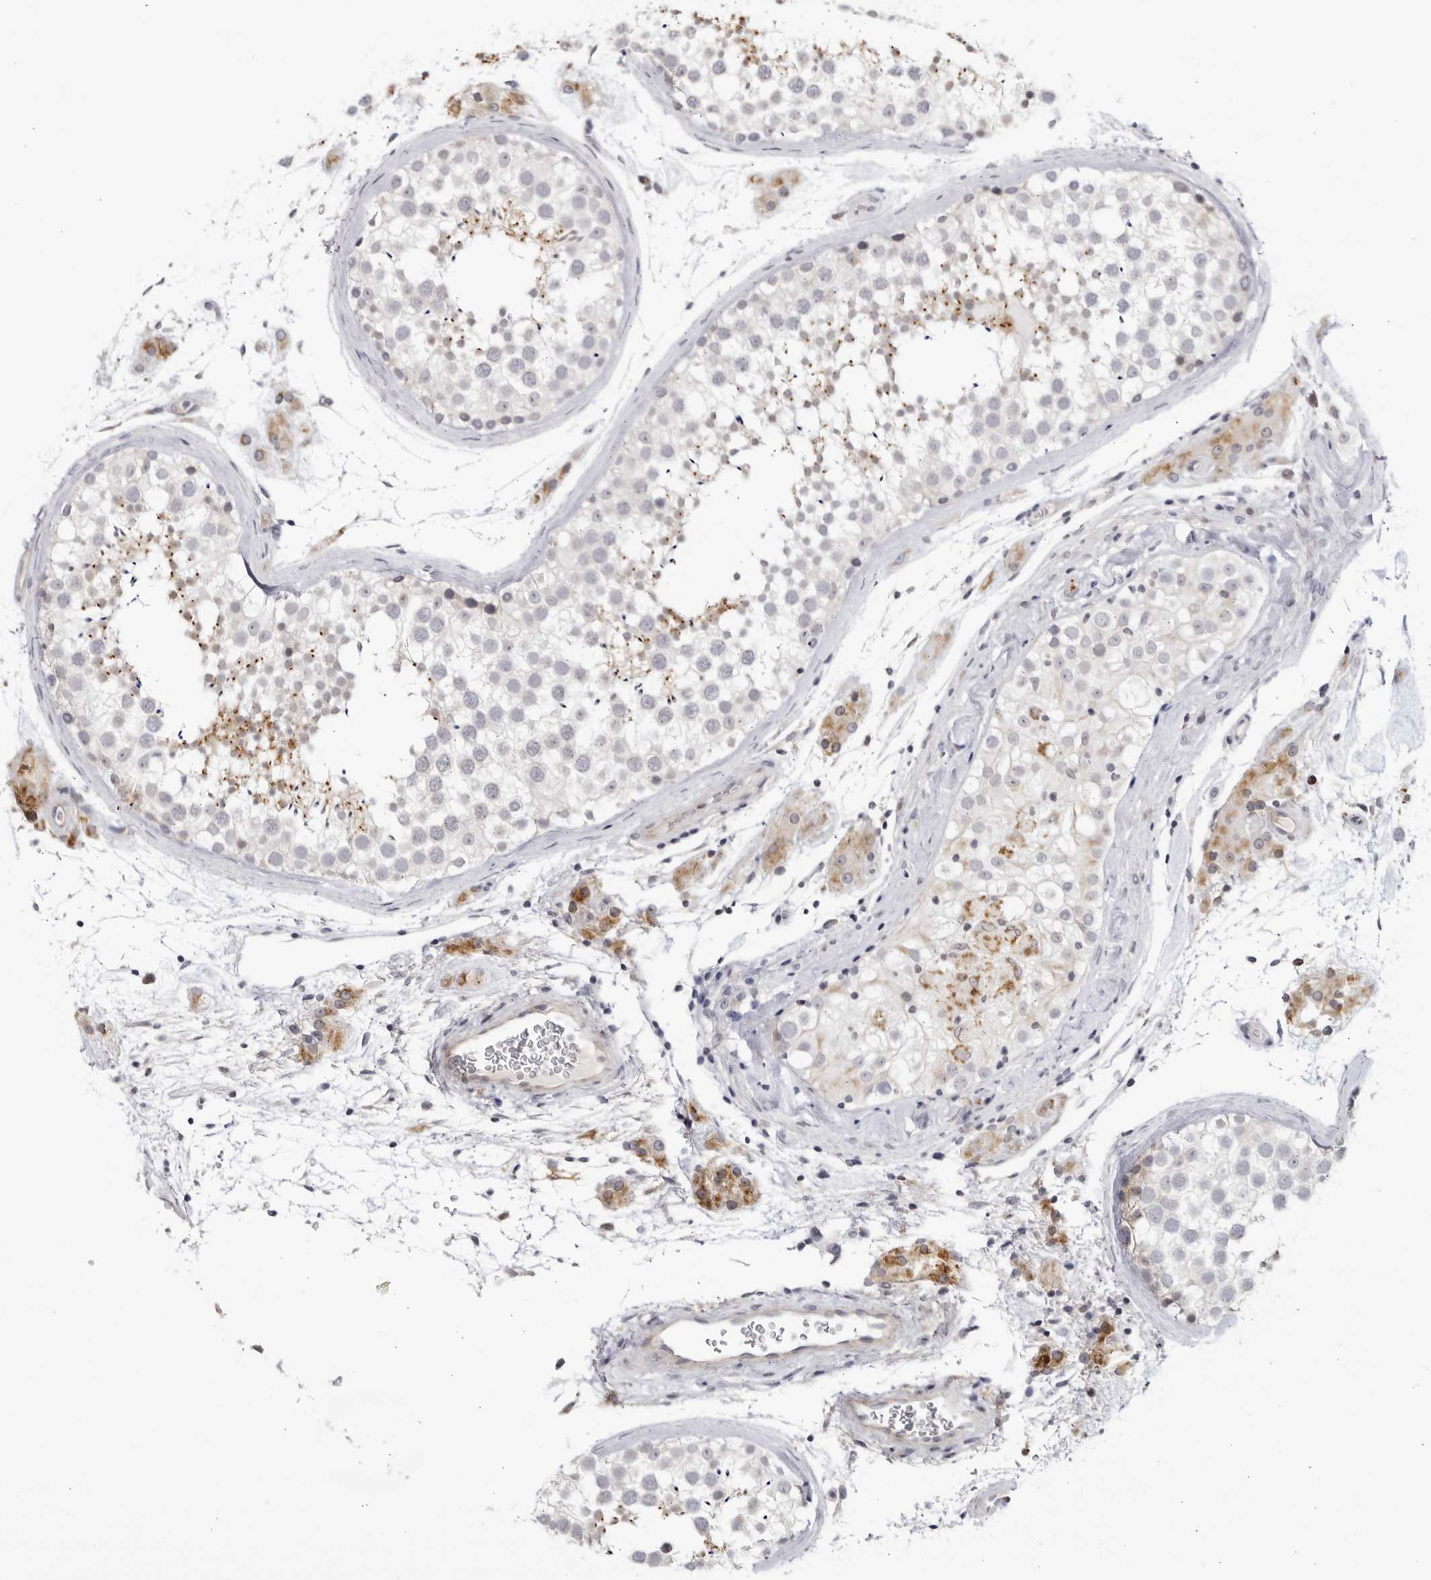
{"staining": {"intensity": "moderate", "quantity": "<25%", "location": "cytoplasmic/membranous"}, "tissue": "testis", "cell_type": "Cells in seminiferous ducts", "image_type": "normal", "snomed": [{"axis": "morphology", "description": "Normal tissue, NOS"}, {"axis": "topography", "description": "Testis"}], "caption": "The histopathology image demonstrates a brown stain indicating the presence of a protein in the cytoplasmic/membranous of cells in seminiferous ducts in testis.", "gene": "CNBD1", "patient": {"sex": "male", "age": 46}}